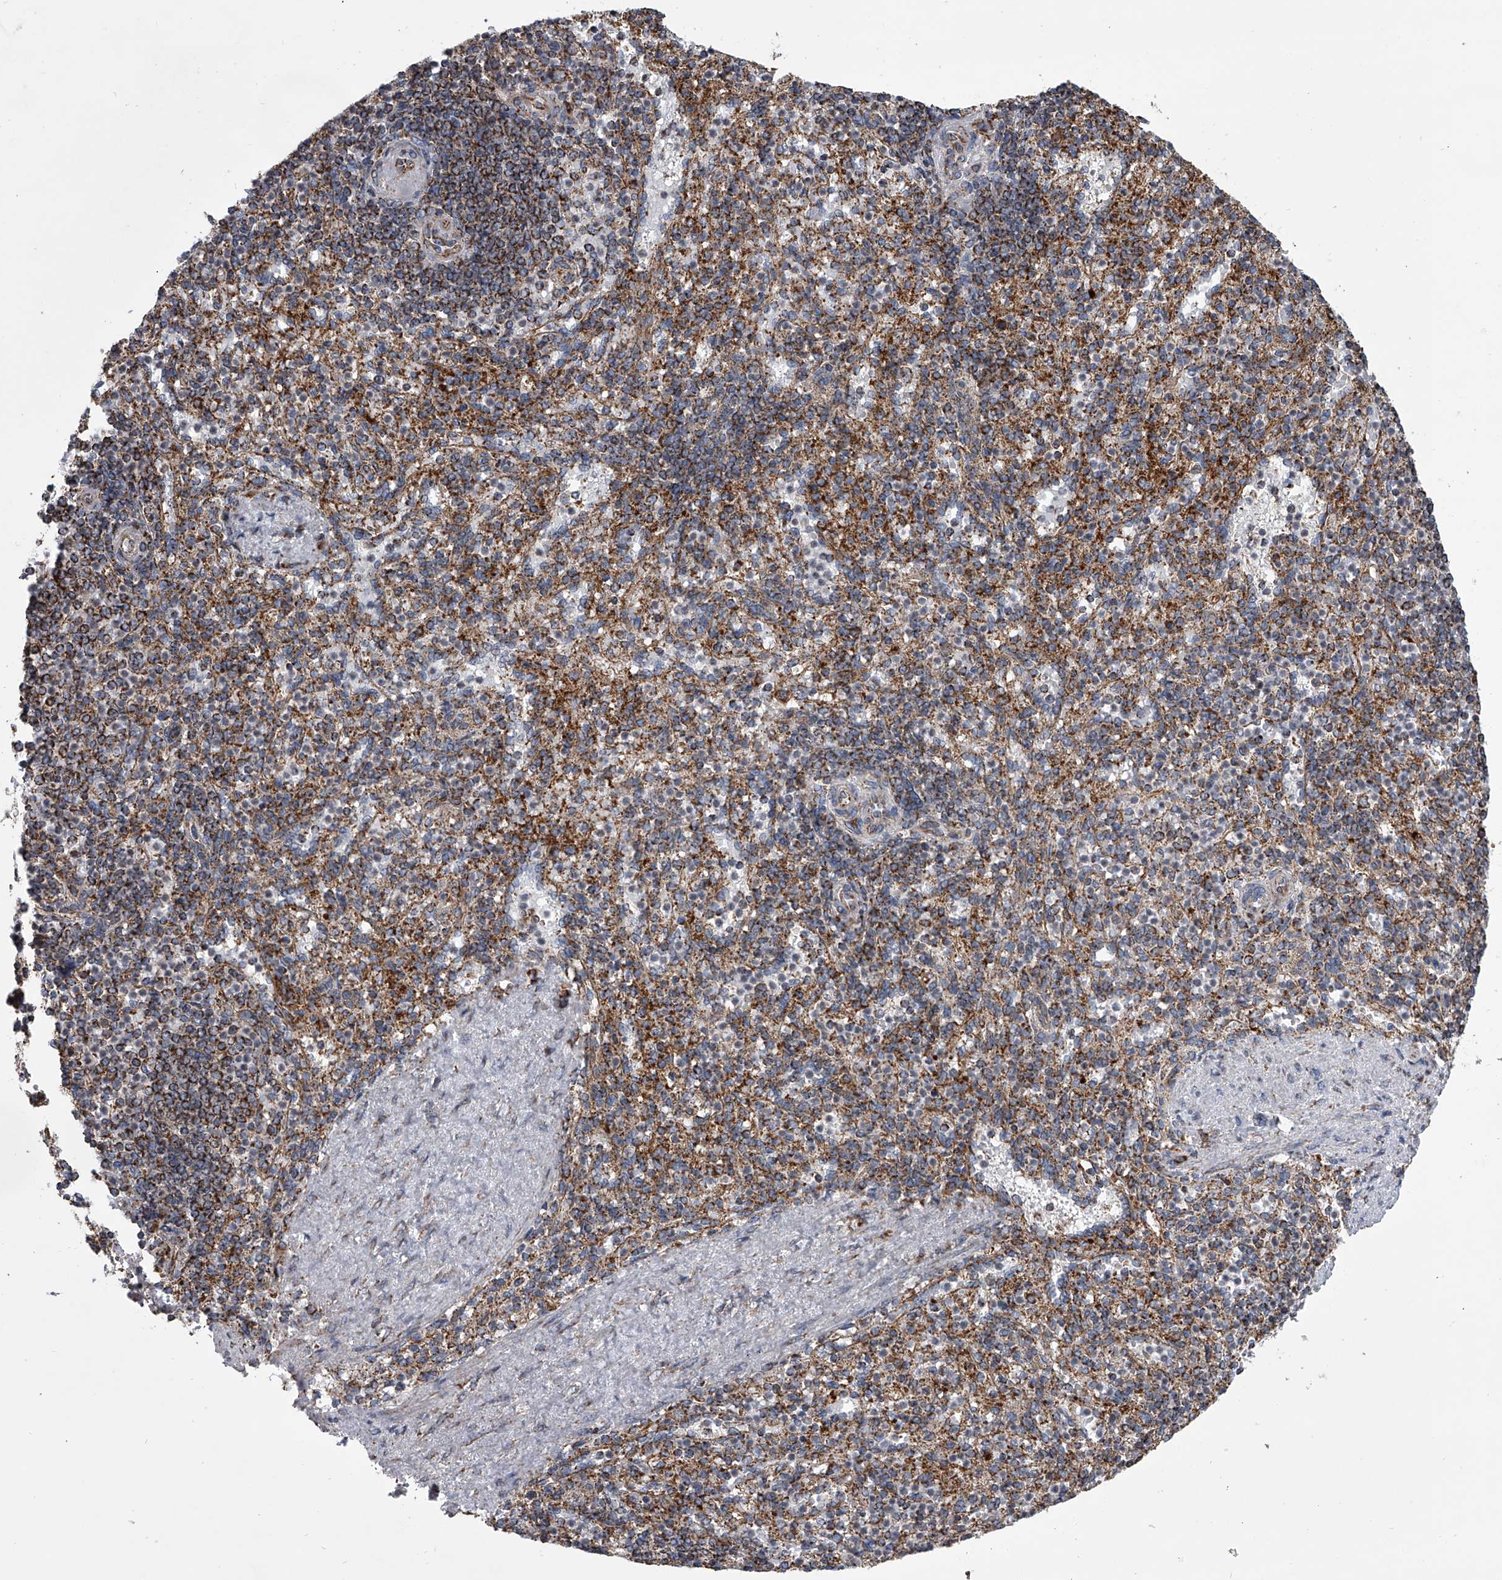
{"staining": {"intensity": "moderate", "quantity": "25%-75%", "location": "cytoplasmic/membranous"}, "tissue": "spleen", "cell_type": "Cells in red pulp", "image_type": "normal", "snomed": [{"axis": "morphology", "description": "Normal tissue, NOS"}, {"axis": "topography", "description": "Spleen"}], "caption": "The immunohistochemical stain highlights moderate cytoplasmic/membranous positivity in cells in red pulp of unremarkable spleen.", "gene": "ZC3H15", "patient": {"sex": "female", "age": 74}}